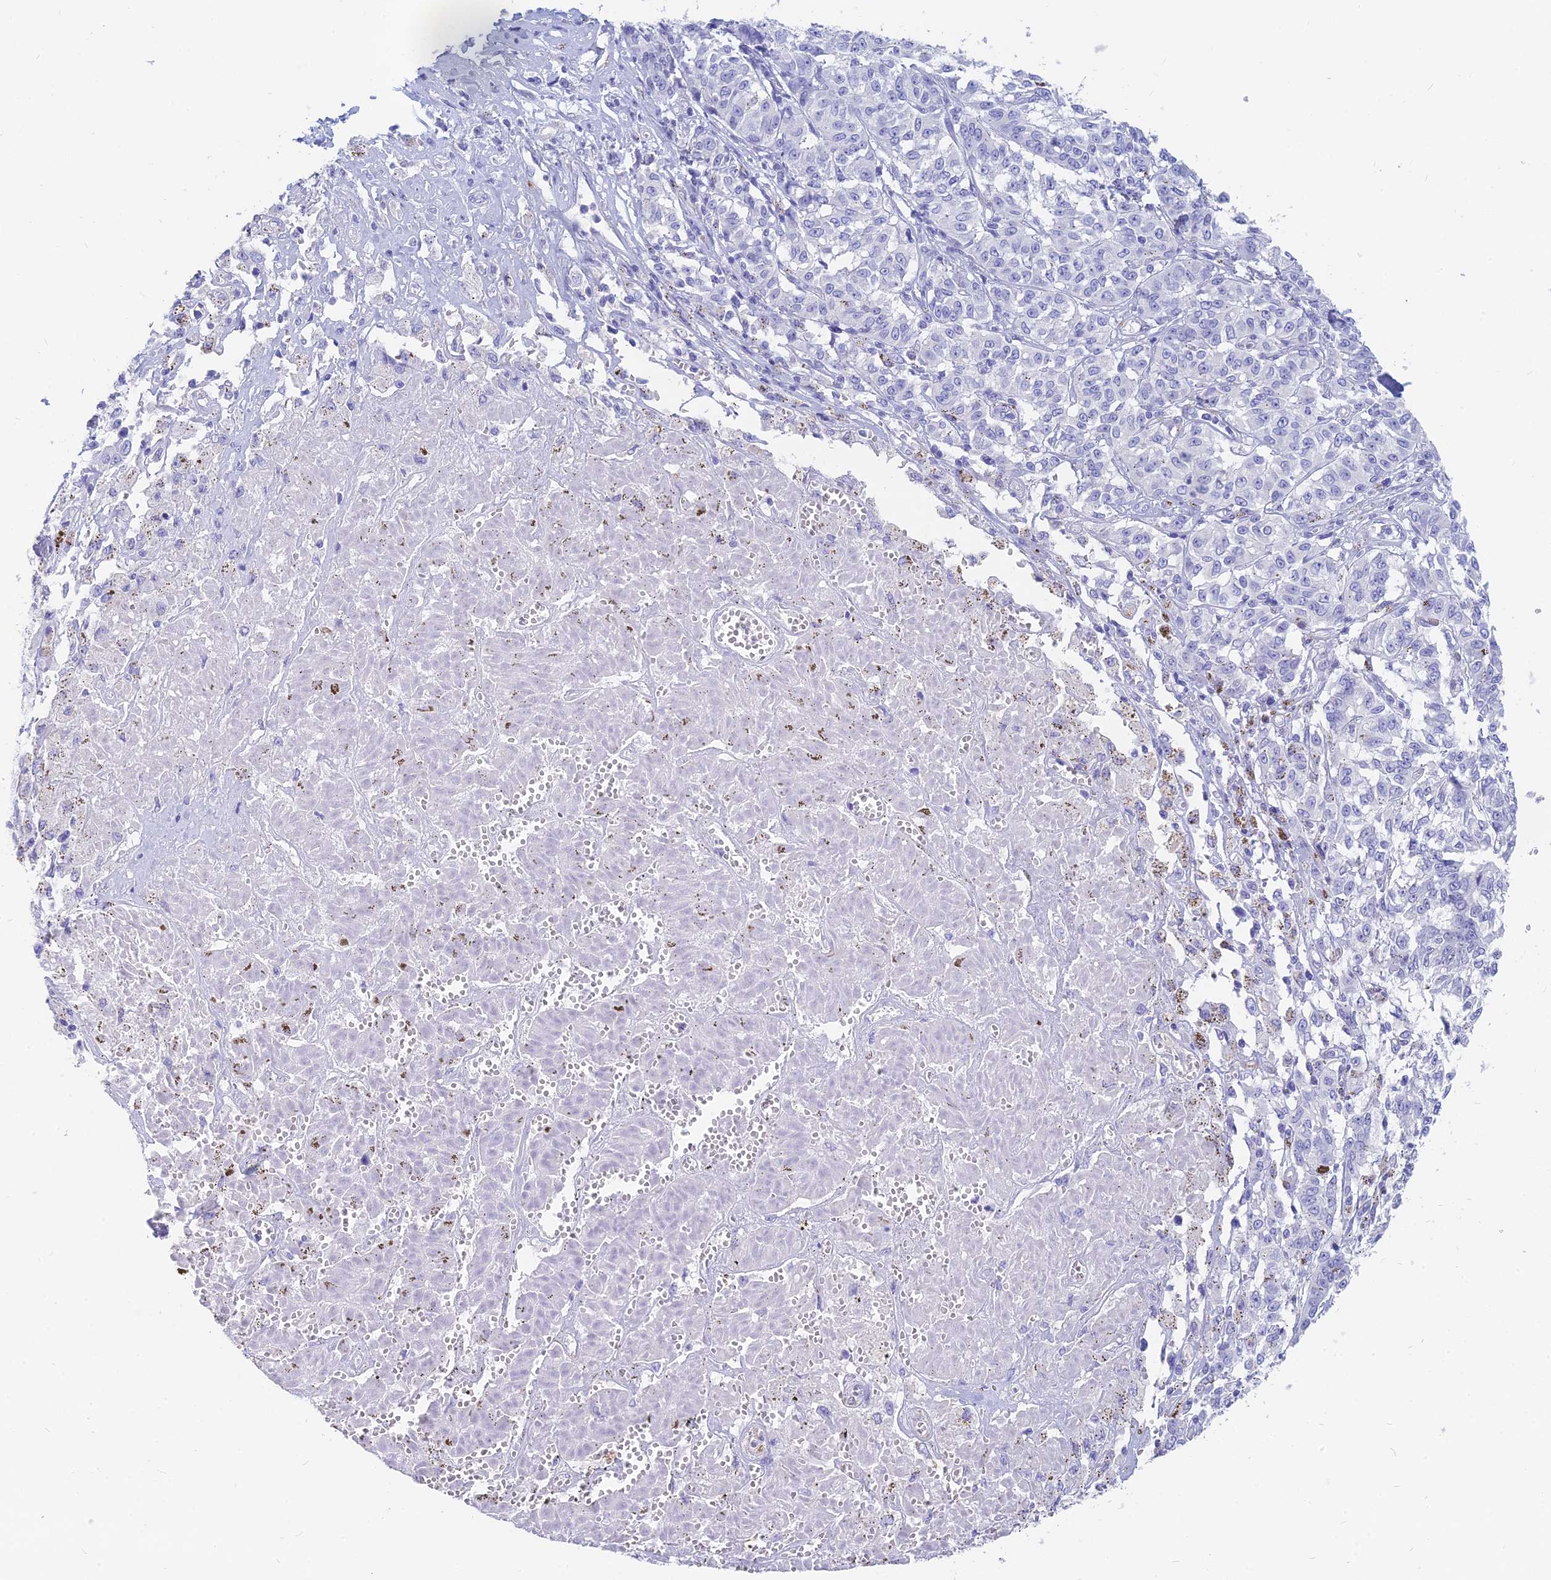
{"staining": {"intensity": "negative", "quantity": "none", "location": "none"}, "tissue": "melanoma", "cell_type": "Tumor cells", "image_type": "cancer", "snomed": [{"axis": "morphology", "description": "Malignant melanoma, NOS"}, {"axis": "topography", "description": "Skin"}], "caption": "Tumor cells are negative for brown protein staining in melanoma.", "gene": "SLC36A2", "patient": {"sex": "female", "age": 72}}